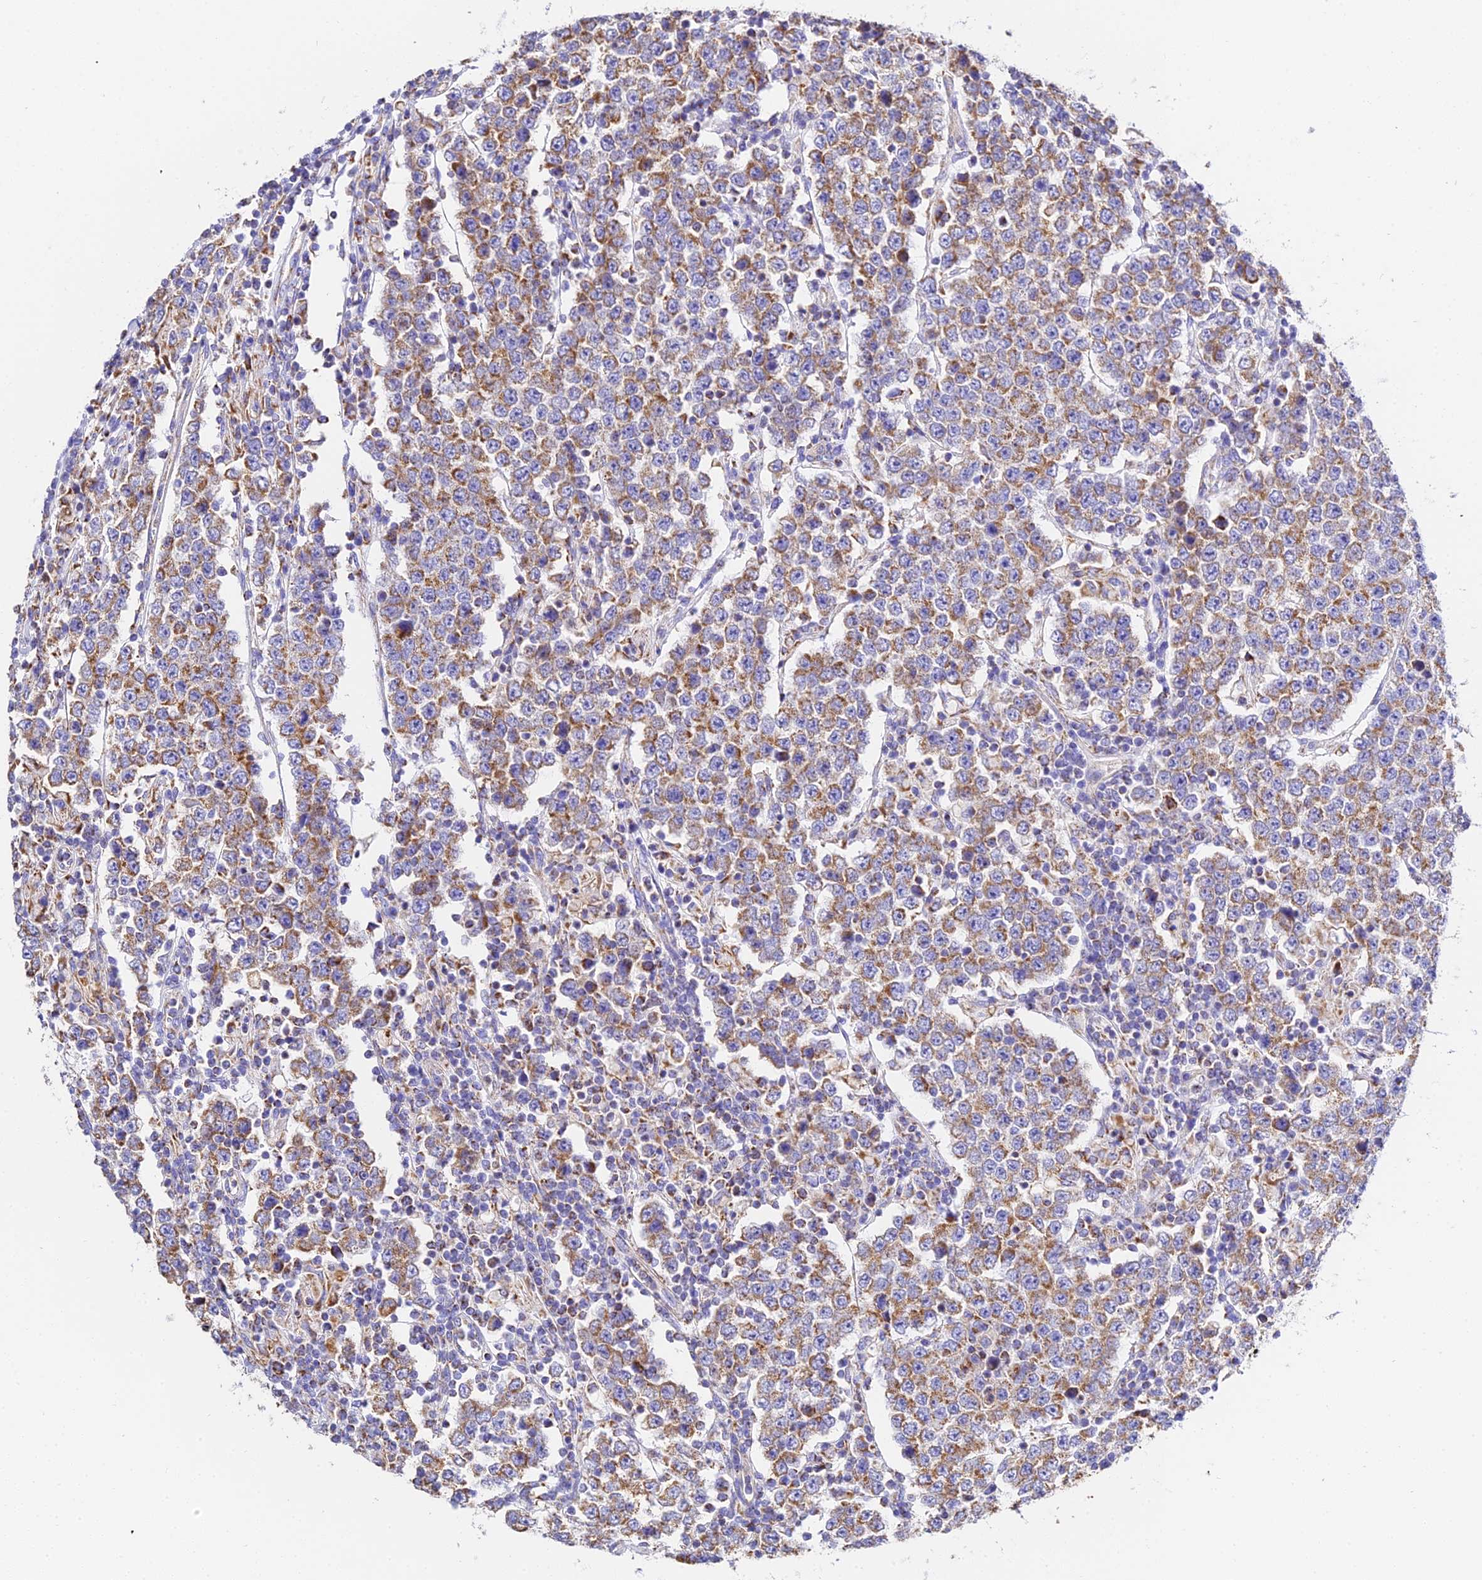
{"staining": {"intensity": "moderate", "quantity": ">75%", "location": "cytoplasmic/membranous"}, "tissue": "testis cancer", "cell_type": "Tumor cells", "image_type": "cancer", "snomed": [{"axis": "morphology", "description": "Normal tissue, NOS"}, {"axis": "morphology", "description": "Urothelial carcinoma, High grade"}, {"axis": "morphology", "description": "Seminoma, NOS"}, {"axis": "morphology", "description": "Carcinoma, Embryonal, NOS"}, {"axis": "topography", "description": "Urinary bladder"}, {"axis": "topography", "description": "Testis"}], "caption": "Moderate cytoplasmic/membranous protein expression is seen in approximately >75% of tumor cells in seminoma (testis).", "gene": "ZNF573", "patient": {"sex": "male", "age": 41}}